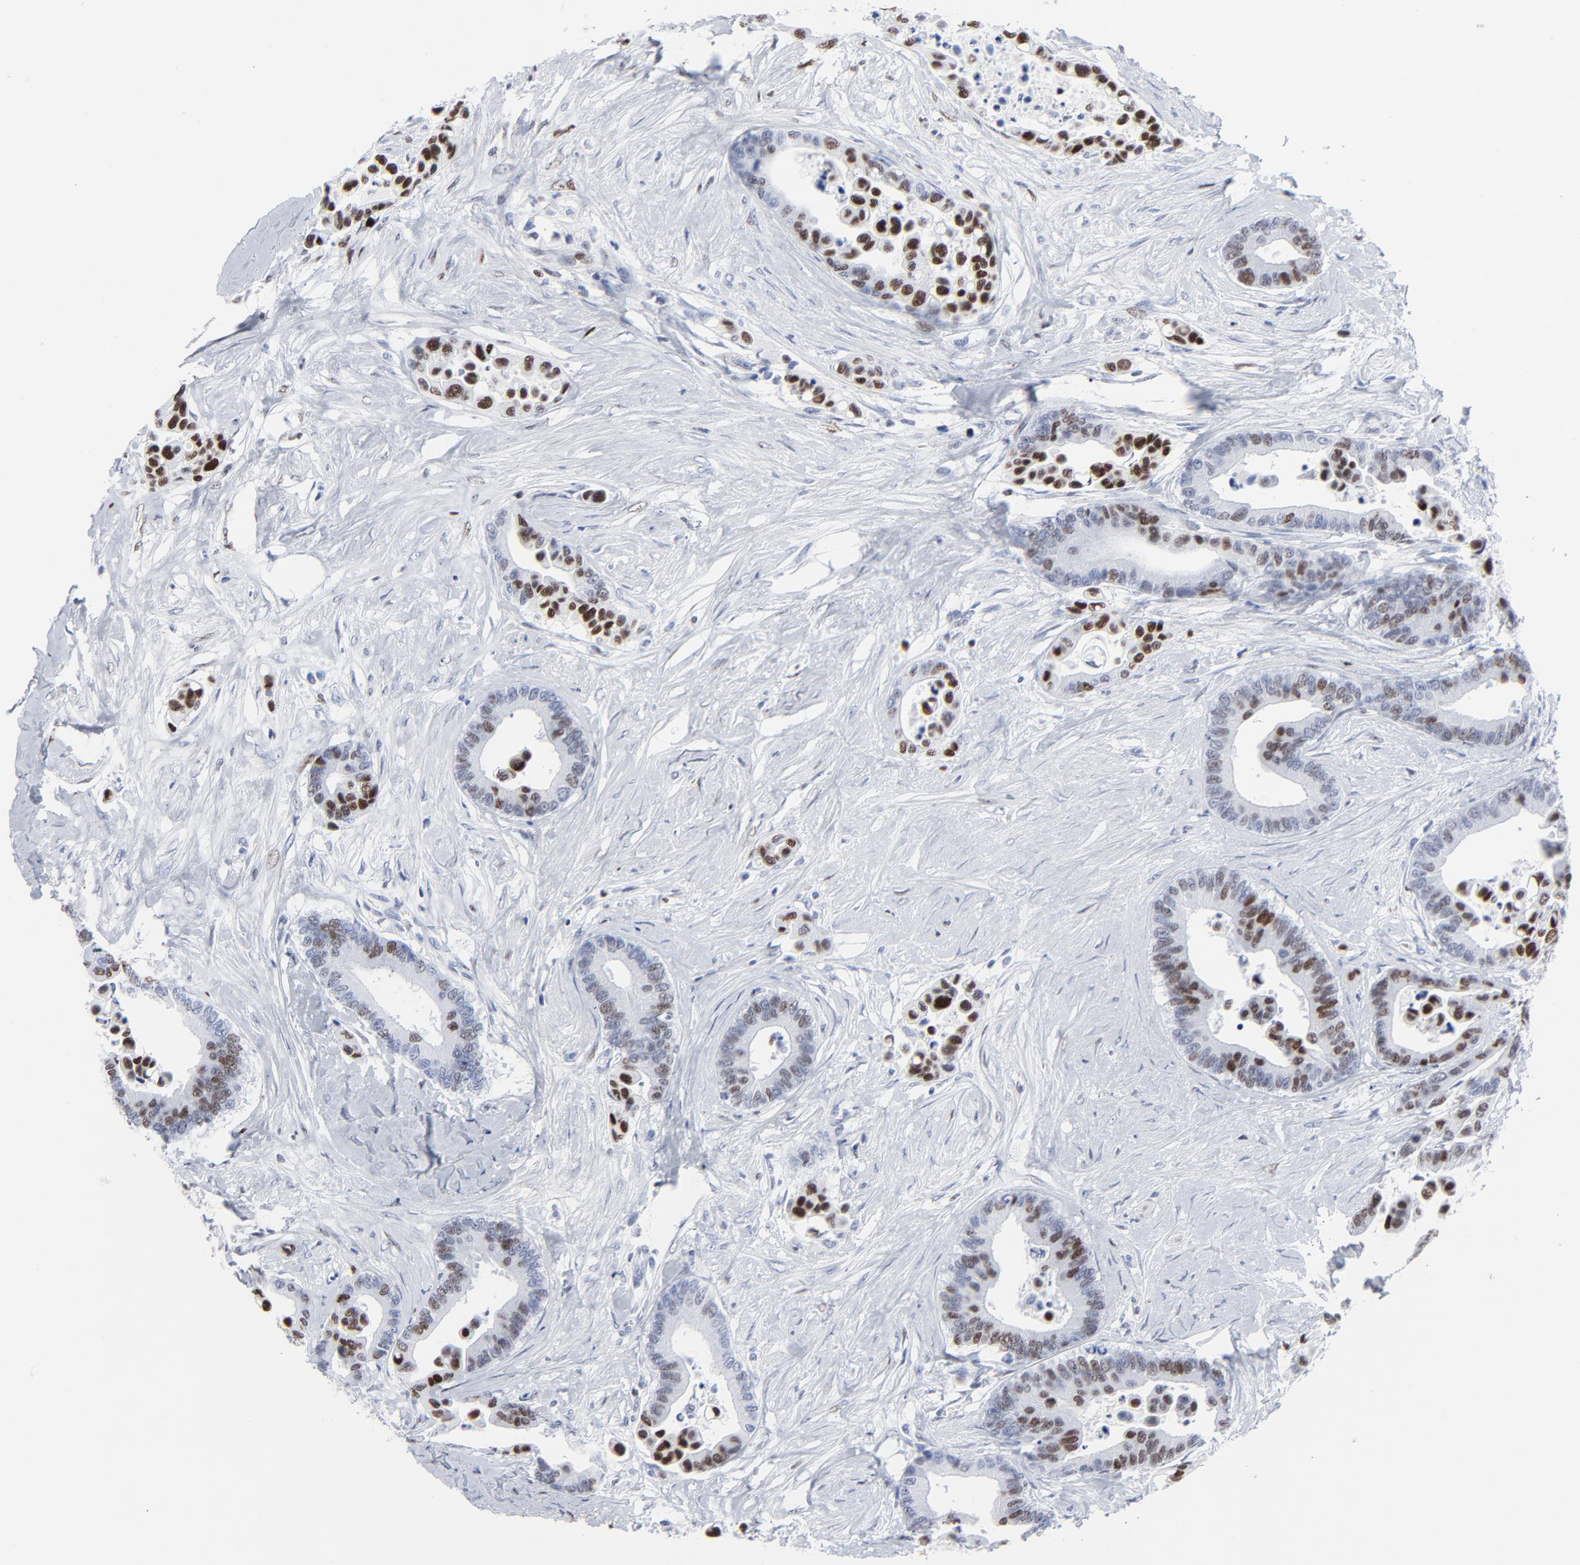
{"staining": {"intensity": "moderate", "quantity": "25%-75%", "location": "nuclear"}, "tissue": "colorectal cancer", "cell_type": "Tumor cells", "image_type": "cancer", "snomed": [{"axis": "morphology", "description": "Adenocarcinoma, NOS"}, {"axis": "topography", "description": "Colon"}], "caption": "A medium amount of moderate nuclear positivity is seen in approximately 25%-75% of tumor cells in colorectal cancer tissue. (IHC, brightfield microscopy, high magnification).", "gene": "JUN", "patient": {"sex": "male", "age": 82}}